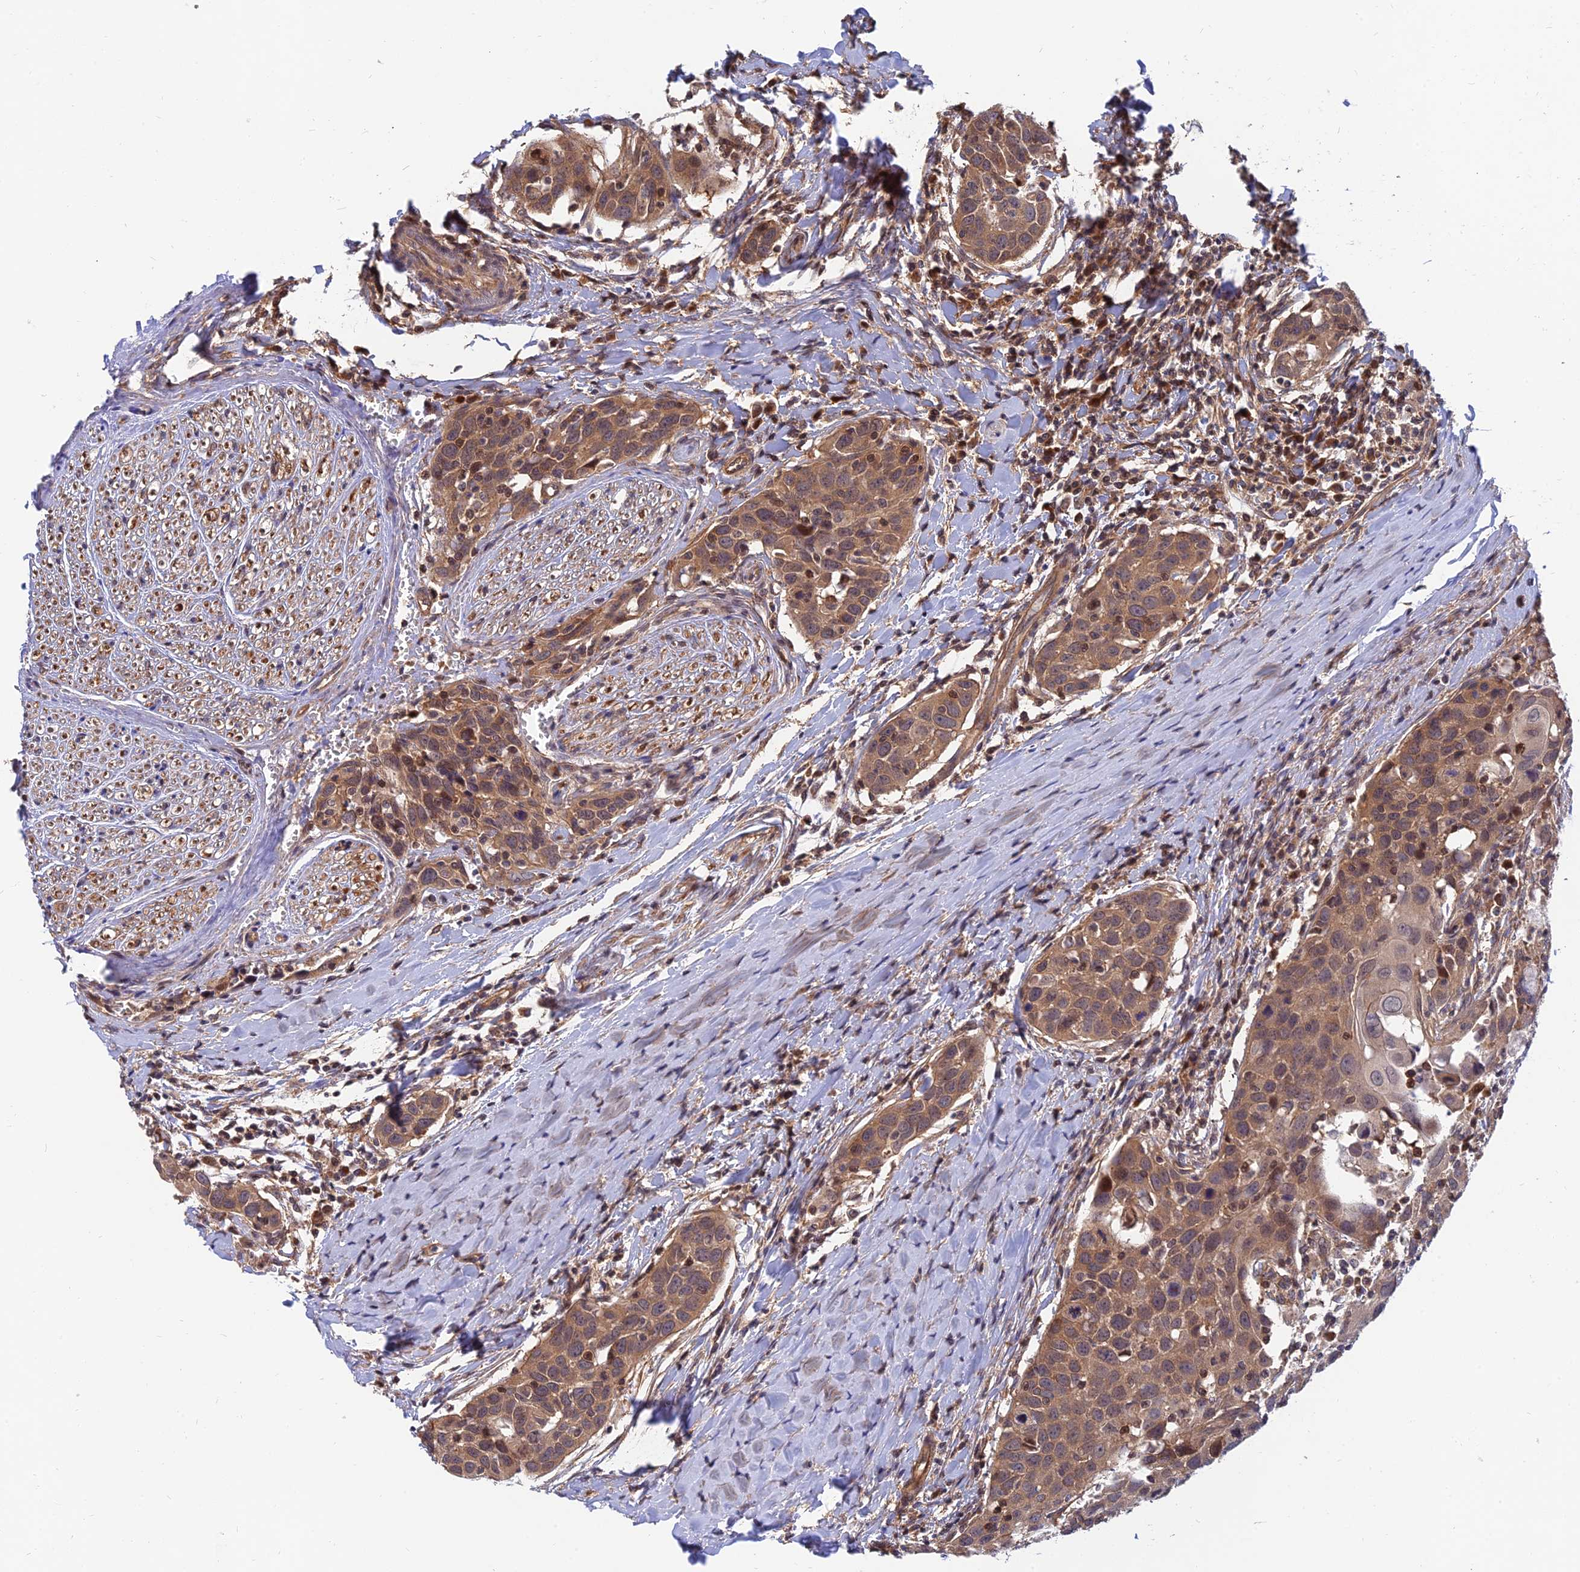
{"staining": {"intensity": "moderate", "quantity": ">75%", "location": "cytoplasmic/membranous"}, "tissue": "head and neck cancer", "cell_type": "Tumor cells", "image_type": "cancer", "snomed": [{"axis": "morphology", "description": "Squamous cell carcinoma, NOS"}, {"axis": "topography", "description": "Oral tissue"}, {"axis": "topography", "description": "Head-Neck"}], "caption": "IHC (DAB) staining of human head and neck cancer shows moderate cytoplasmic/membranous protein positivity in about >75% of tumor cells.", "gene": "WDR41", "patient": {"sex": "female", "age": 50}}